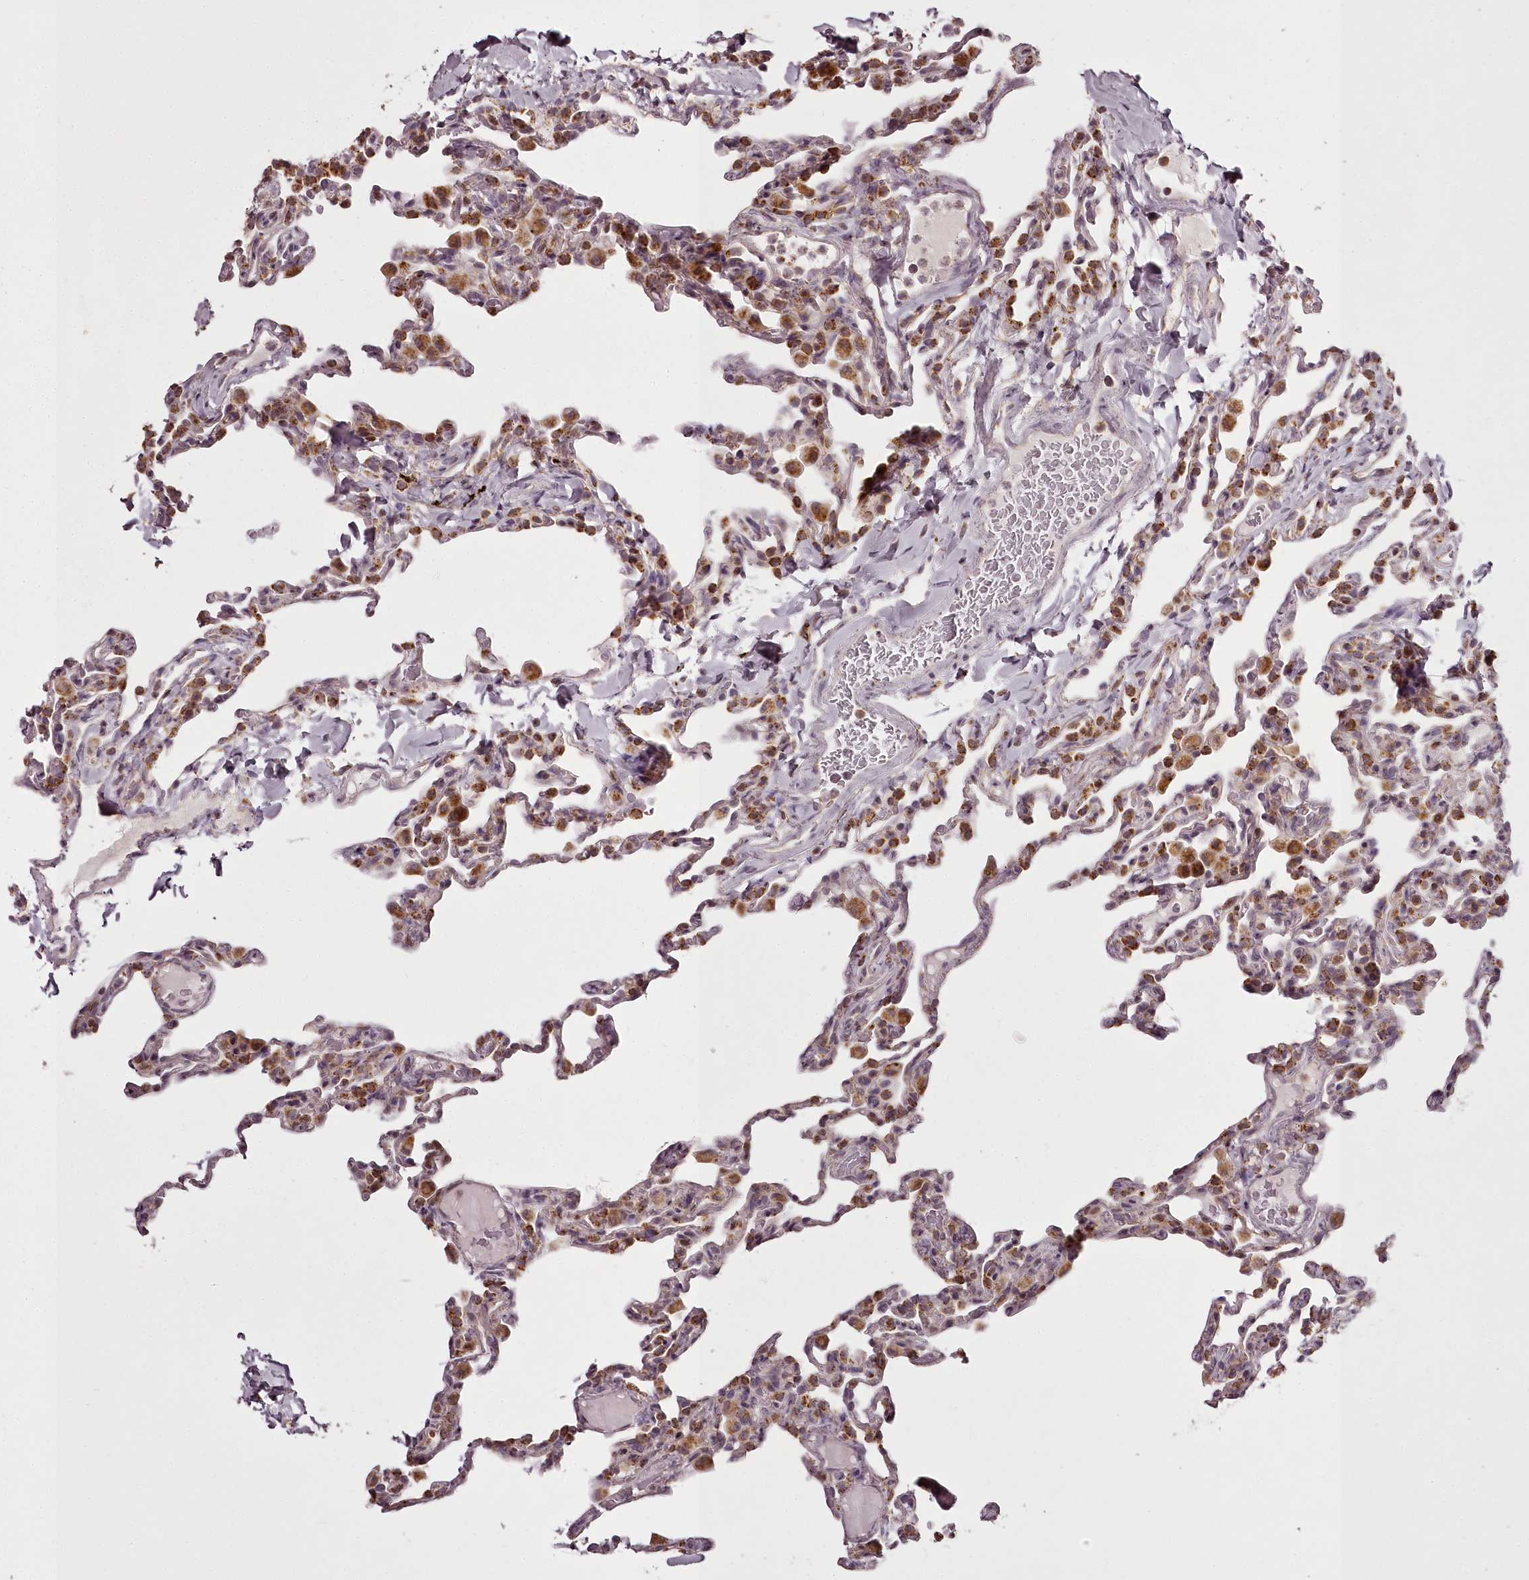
{"staining": {"intensity": "moderate", "quantity": "<25%", "location": "cytoplasmic/membranous"}, "tissue": "lung", "cell_type": "Alveolar cells", "image_type": "normal", "snomed": [{"axis": "morphology", "description": "Normal tissue, NOS"}, {"axis": "topography", "description": "Lung"}], "caption": "Immunohistochemistry histopathology image of unremarkable lung: human lung stained using immunohistochemistry (IHC) reveals low levels of moderate protein expression localized specifically in the cytoplasmic/membranous of alveolar cells, appearing as a cytoplasmic/membranous brown color.", "gene": "CHCHD2", "patient": {"sex": "male", "age": 20}}